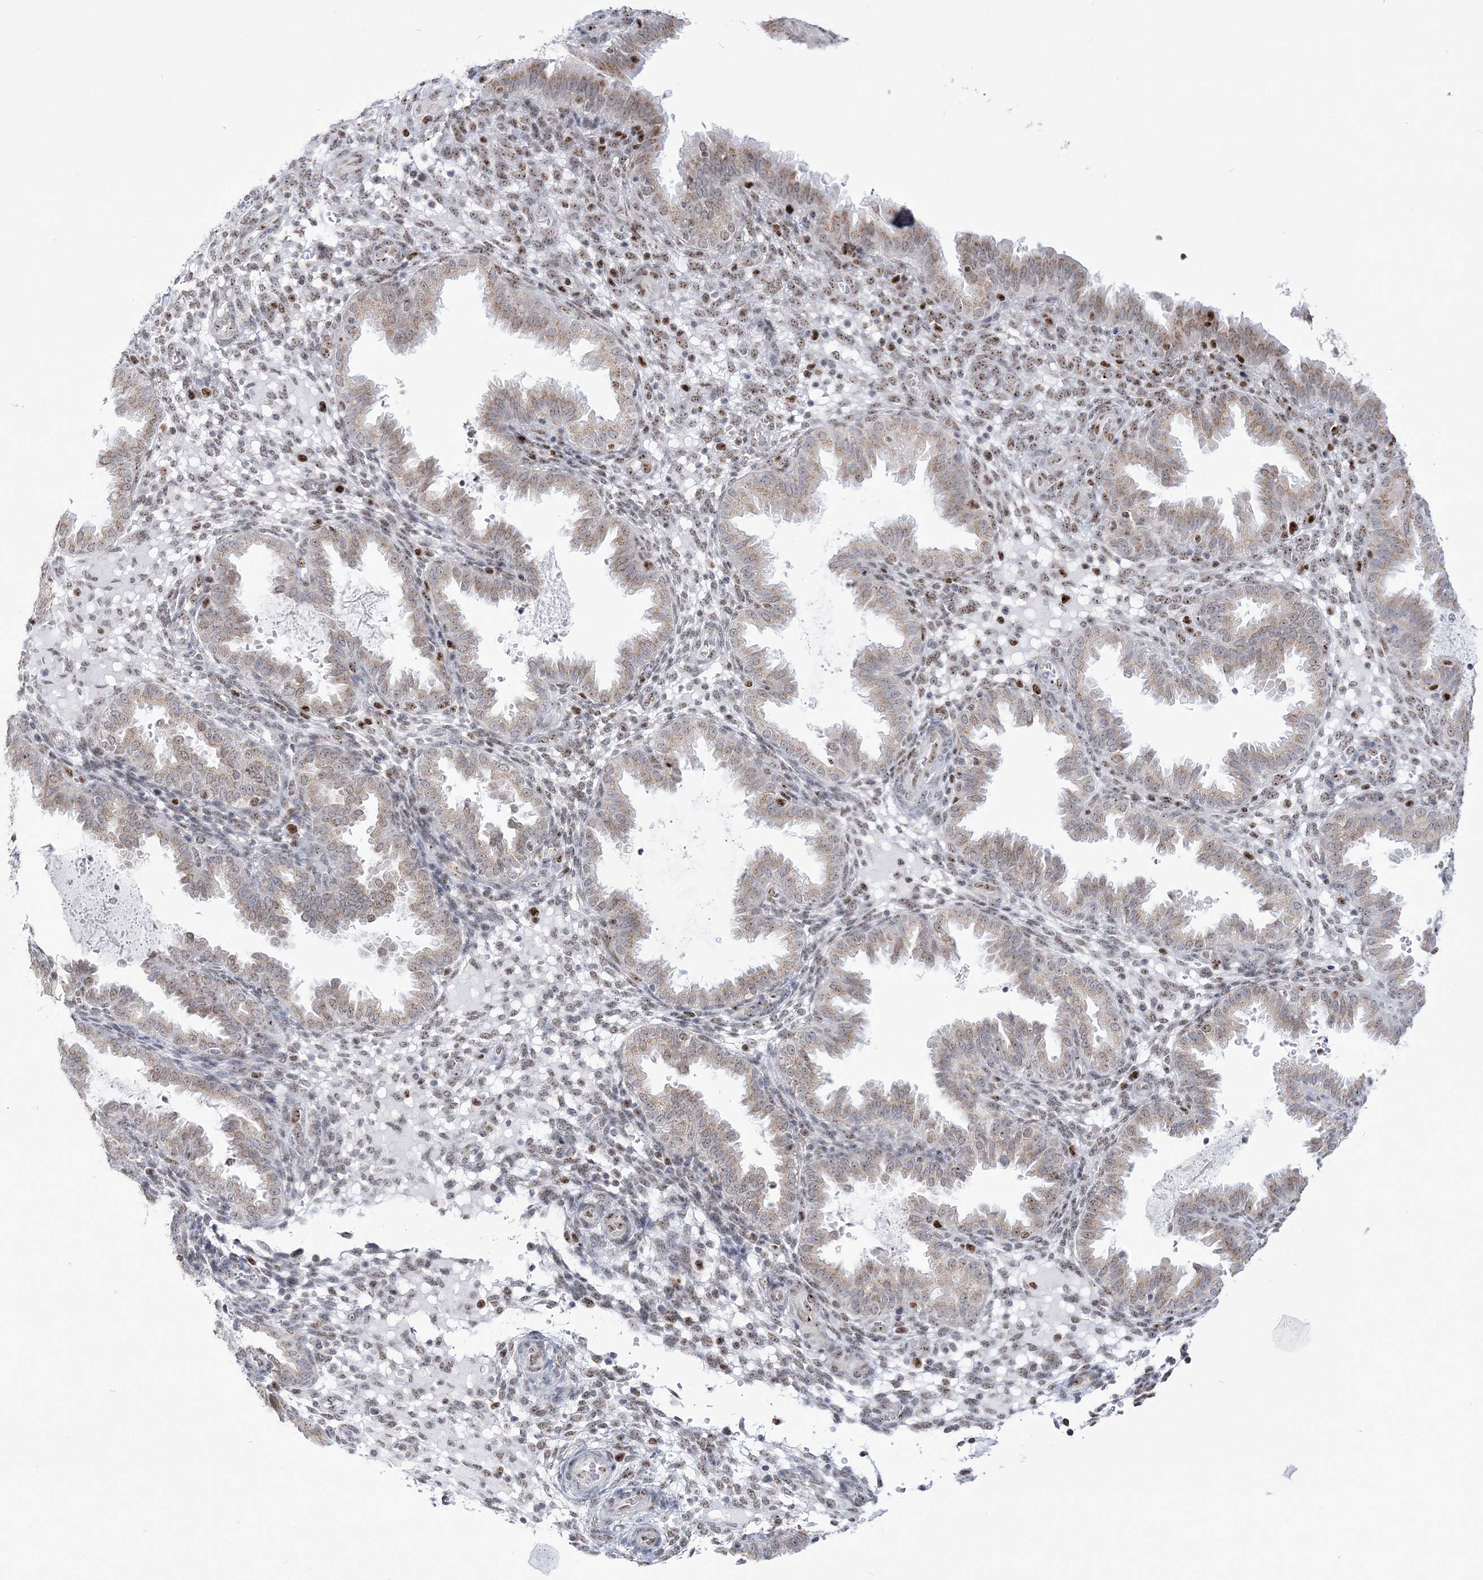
{"staining": {"intensity": "moderate", "quantity": "<25%", "location": "nuclear"}, "tissue": "endometrium", "cell_type": "Cells in endometrial stroma", "image_type": "normal", "snomed": [{"axis": "morphology", "description": "Normal tissue, NOS"}, {"axis": "topography", "description": "Endometrium"}], "caption": "Endometrium stained for a protein (brown) displays moderate nuclear positive positivity in approximately <25% of cells in endometrial stroma.", "gene": "DDX21", "patient": {"sex": "female", "age": 33}}